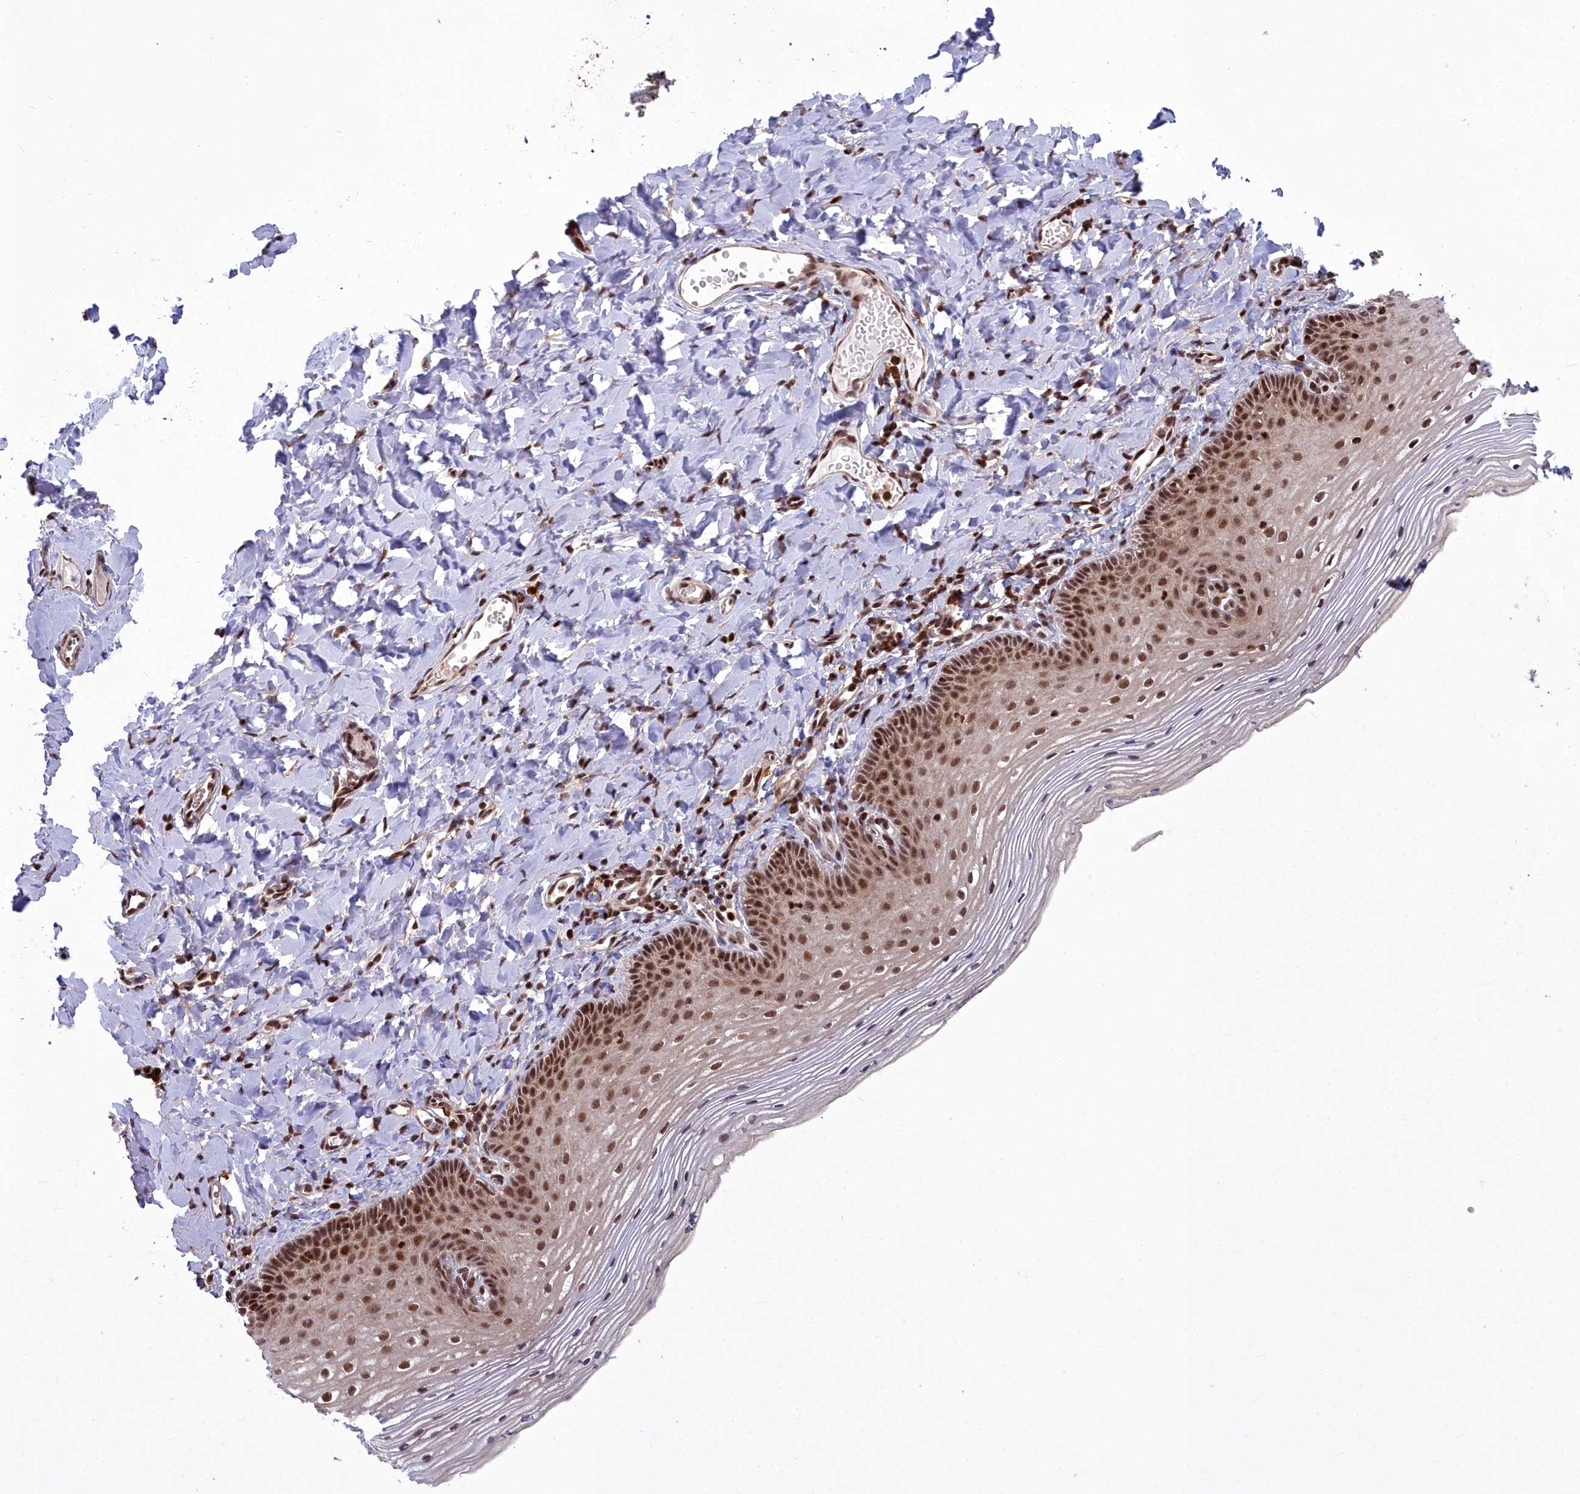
{"staining": {"intensity": "moderate", "quantity": ">75%", "location": "nuclear"}, "tissue": "vagina", "cell_type": "Squamous epithelial cells", "image_type": "normal", "snomed": [{"axis": "morphology", "description": "Normal tissue, NOS"}, {"axis": "topography", "description": "Vagina"}], "caption": "An immunohistochemistry photomicrograph of normal tissue is shown. Protein staining in brown labels moderate nuclear positivity in vagina within squamous epithelial cells.", "gene": "GMEB1", "patient": {"sex": "female", "age": 60}}